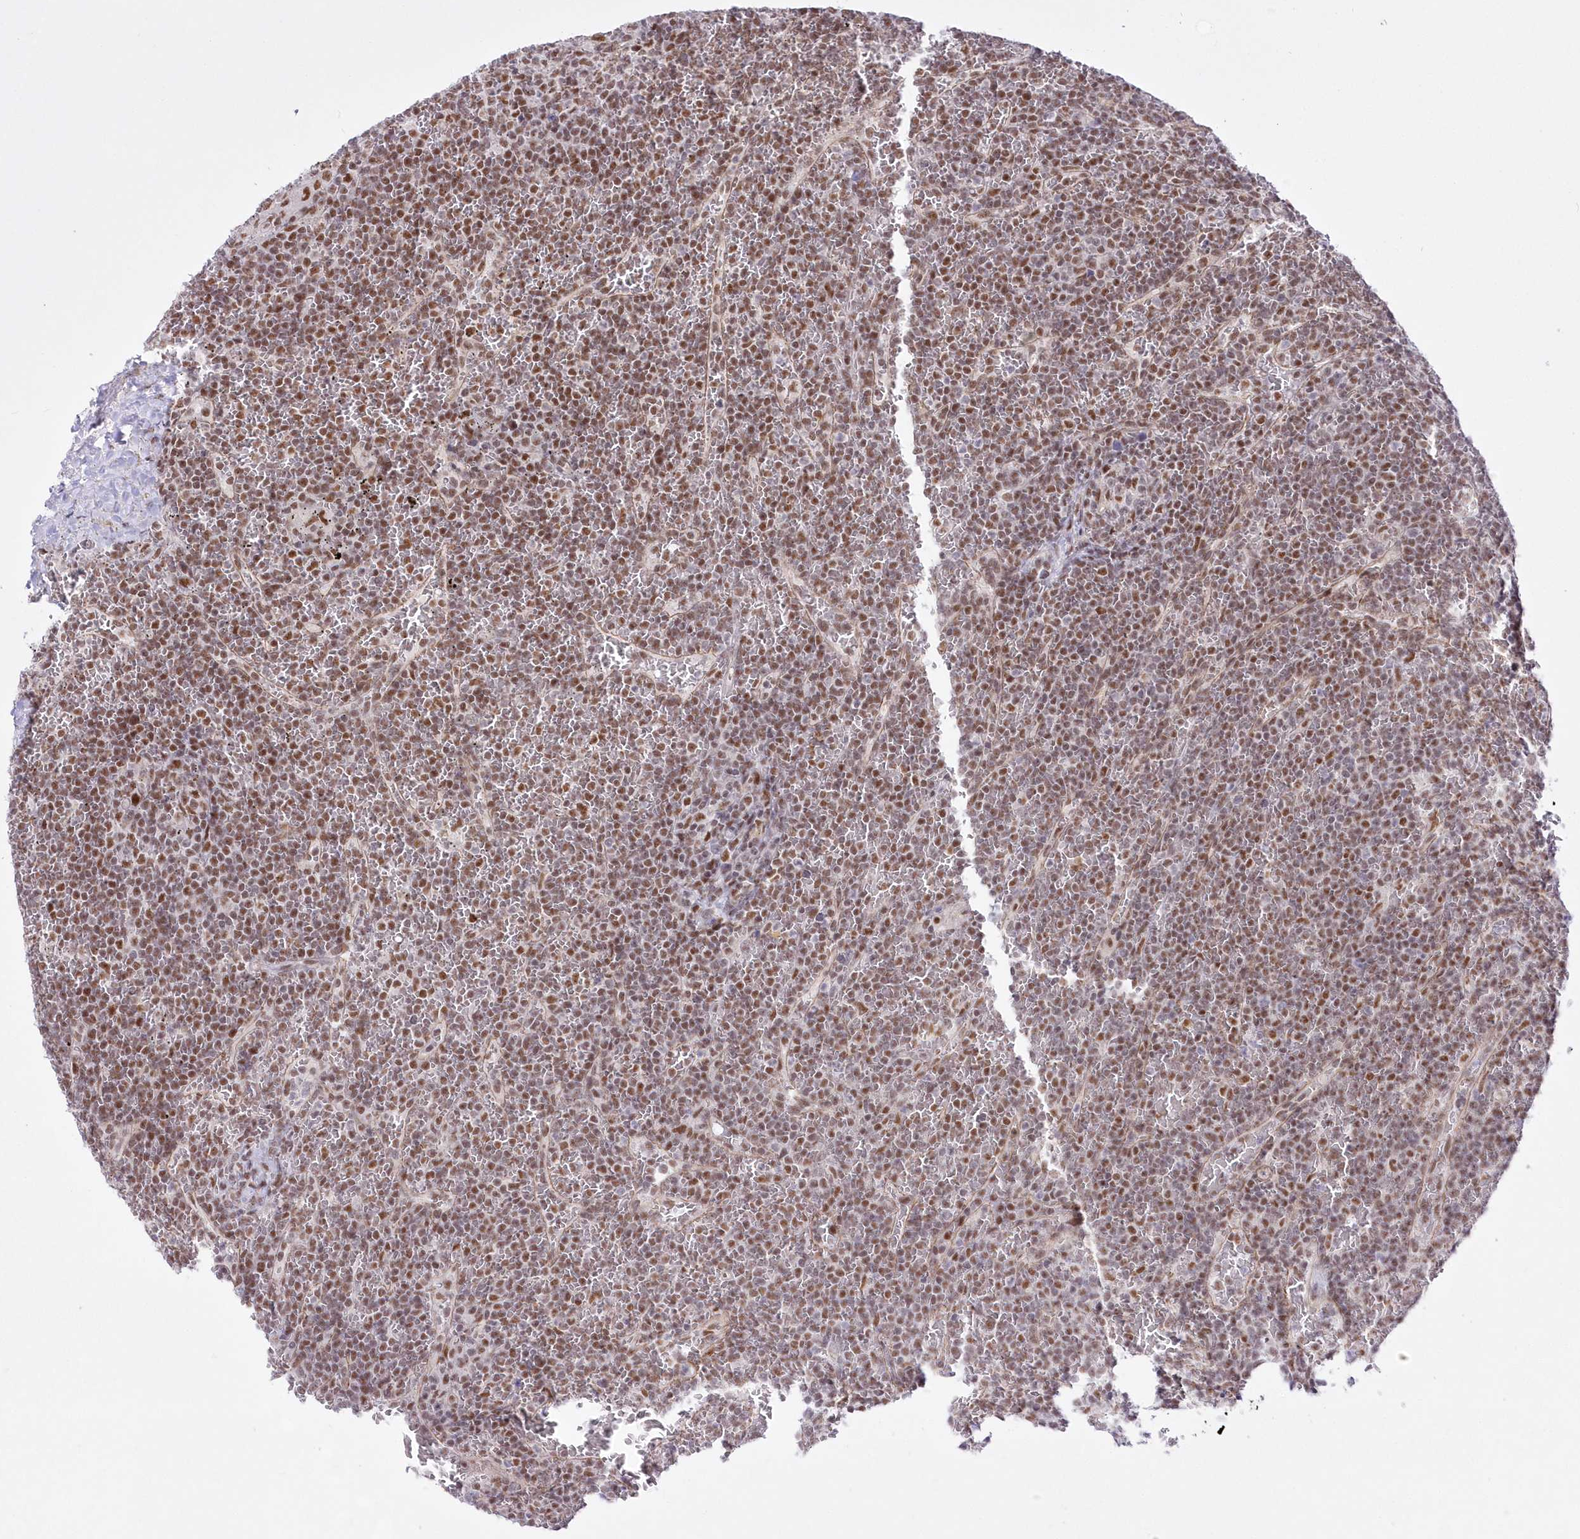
{"staining": {"intensity": "moderate", "quantity": ">75%", "location": "nuclear"}, "tissue": "lymphoma", "cell_type": "Tumor cells", "image_type": "cancer", "snomed": [{"axis": "morphology", "description": "Malignant lymphoma, non-Hodgkin's type, Low grade"}, {"axis": "topography", "description": "Spleen"}], "caption": "A medium amount of moderate nuclear expression is present in about >75% of tumor cells in lymphoma tissue.", "gene": "NSUN2", "patient": {"sex": "female", "age": 19}}